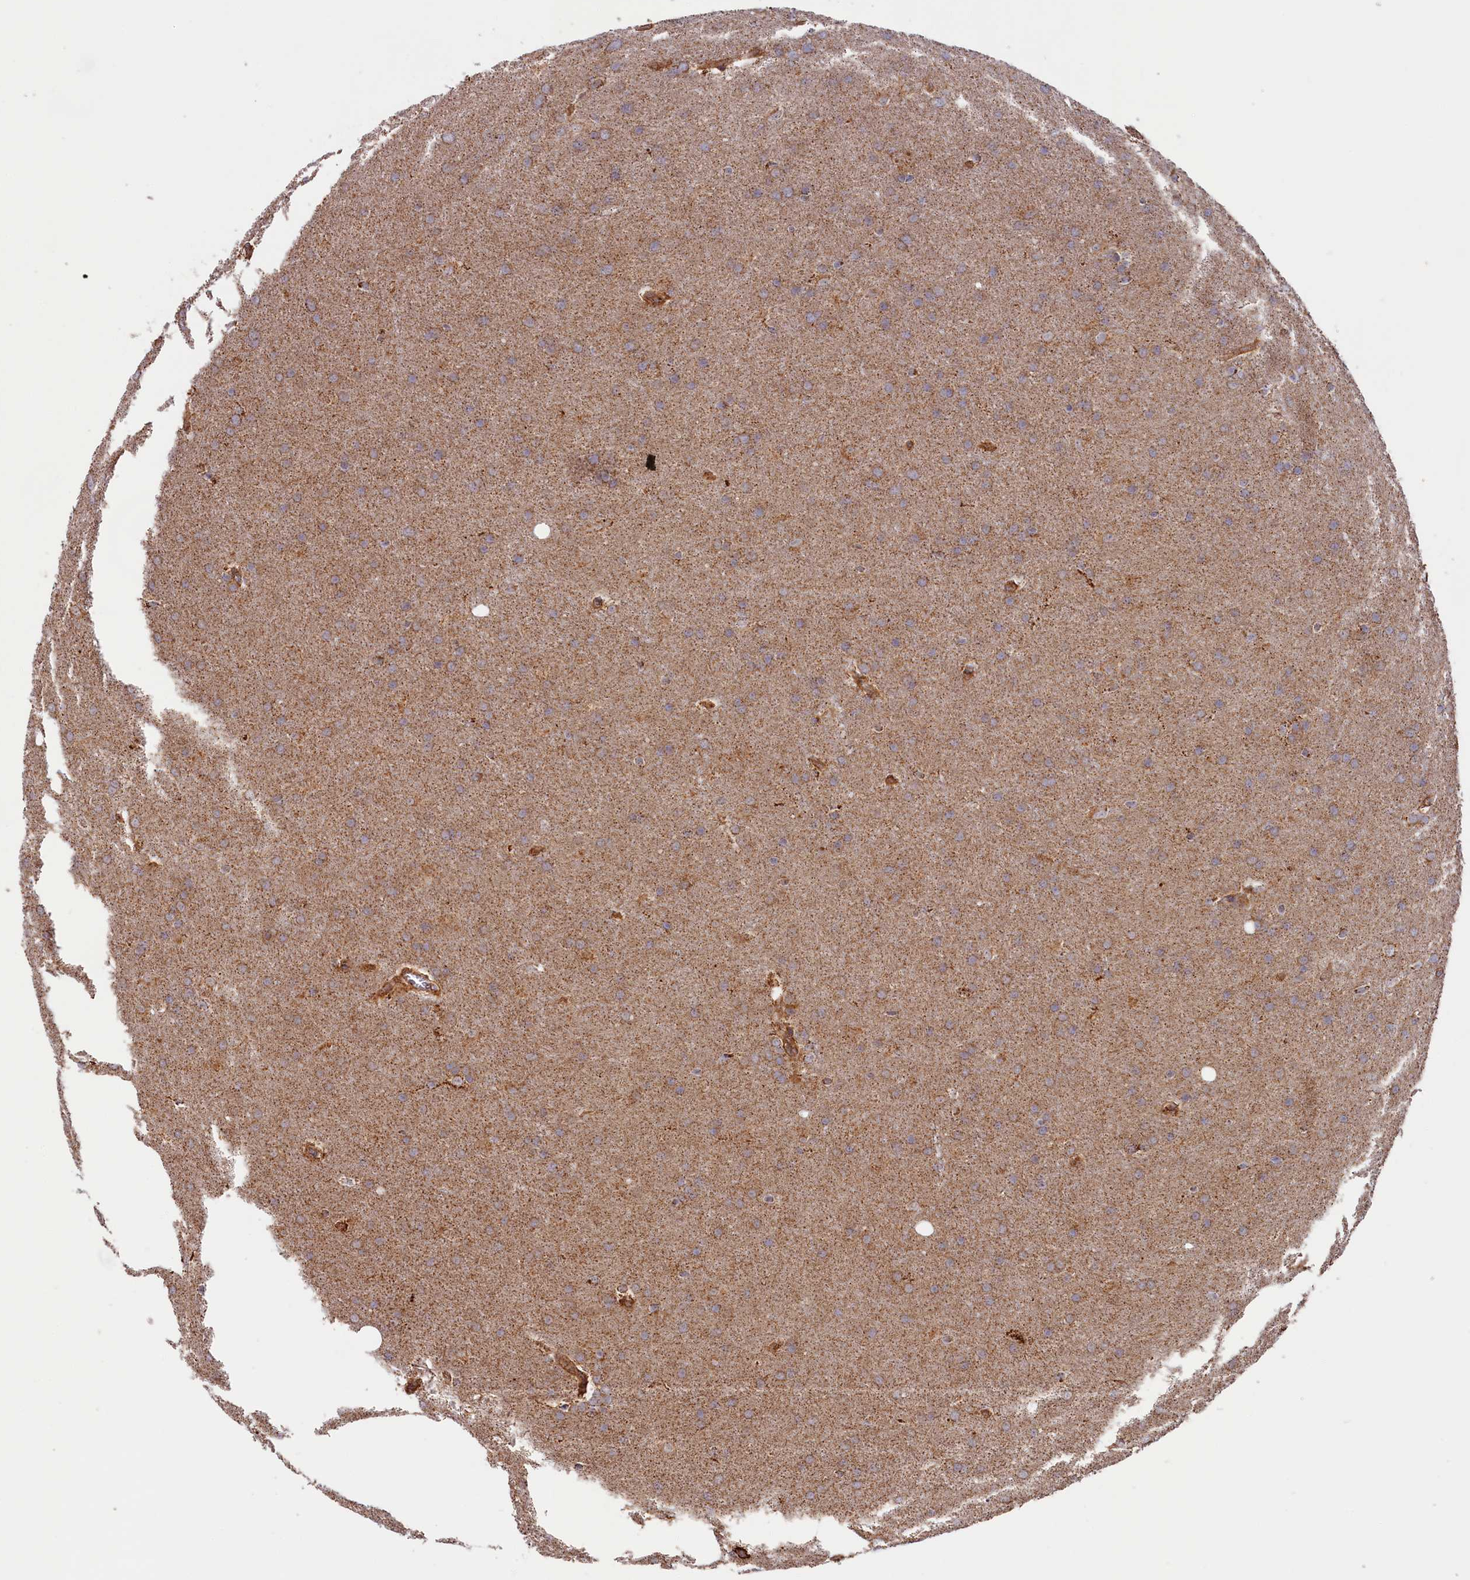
{"staining": {"intensity": "moderate", "quantity": ">75%", "location": "cytoplasmic/membranous"}, "tissue": "glioma", "cell_type": "Tumor cells", "image_type": "cancer", "snomed": [{"axis": "morphology", "description": "Glioma, malignant, Low grade"}, {"axis": "topography", "description": "Brain"}], "caption": "Glioma was stained to show a protein in brown. There is medium levels of moderate cytoplasmic/membranous positivity in about >75% of tumor cells.", "gene": "MACROD1", "patient": {"sex": "female", "age": 32}}